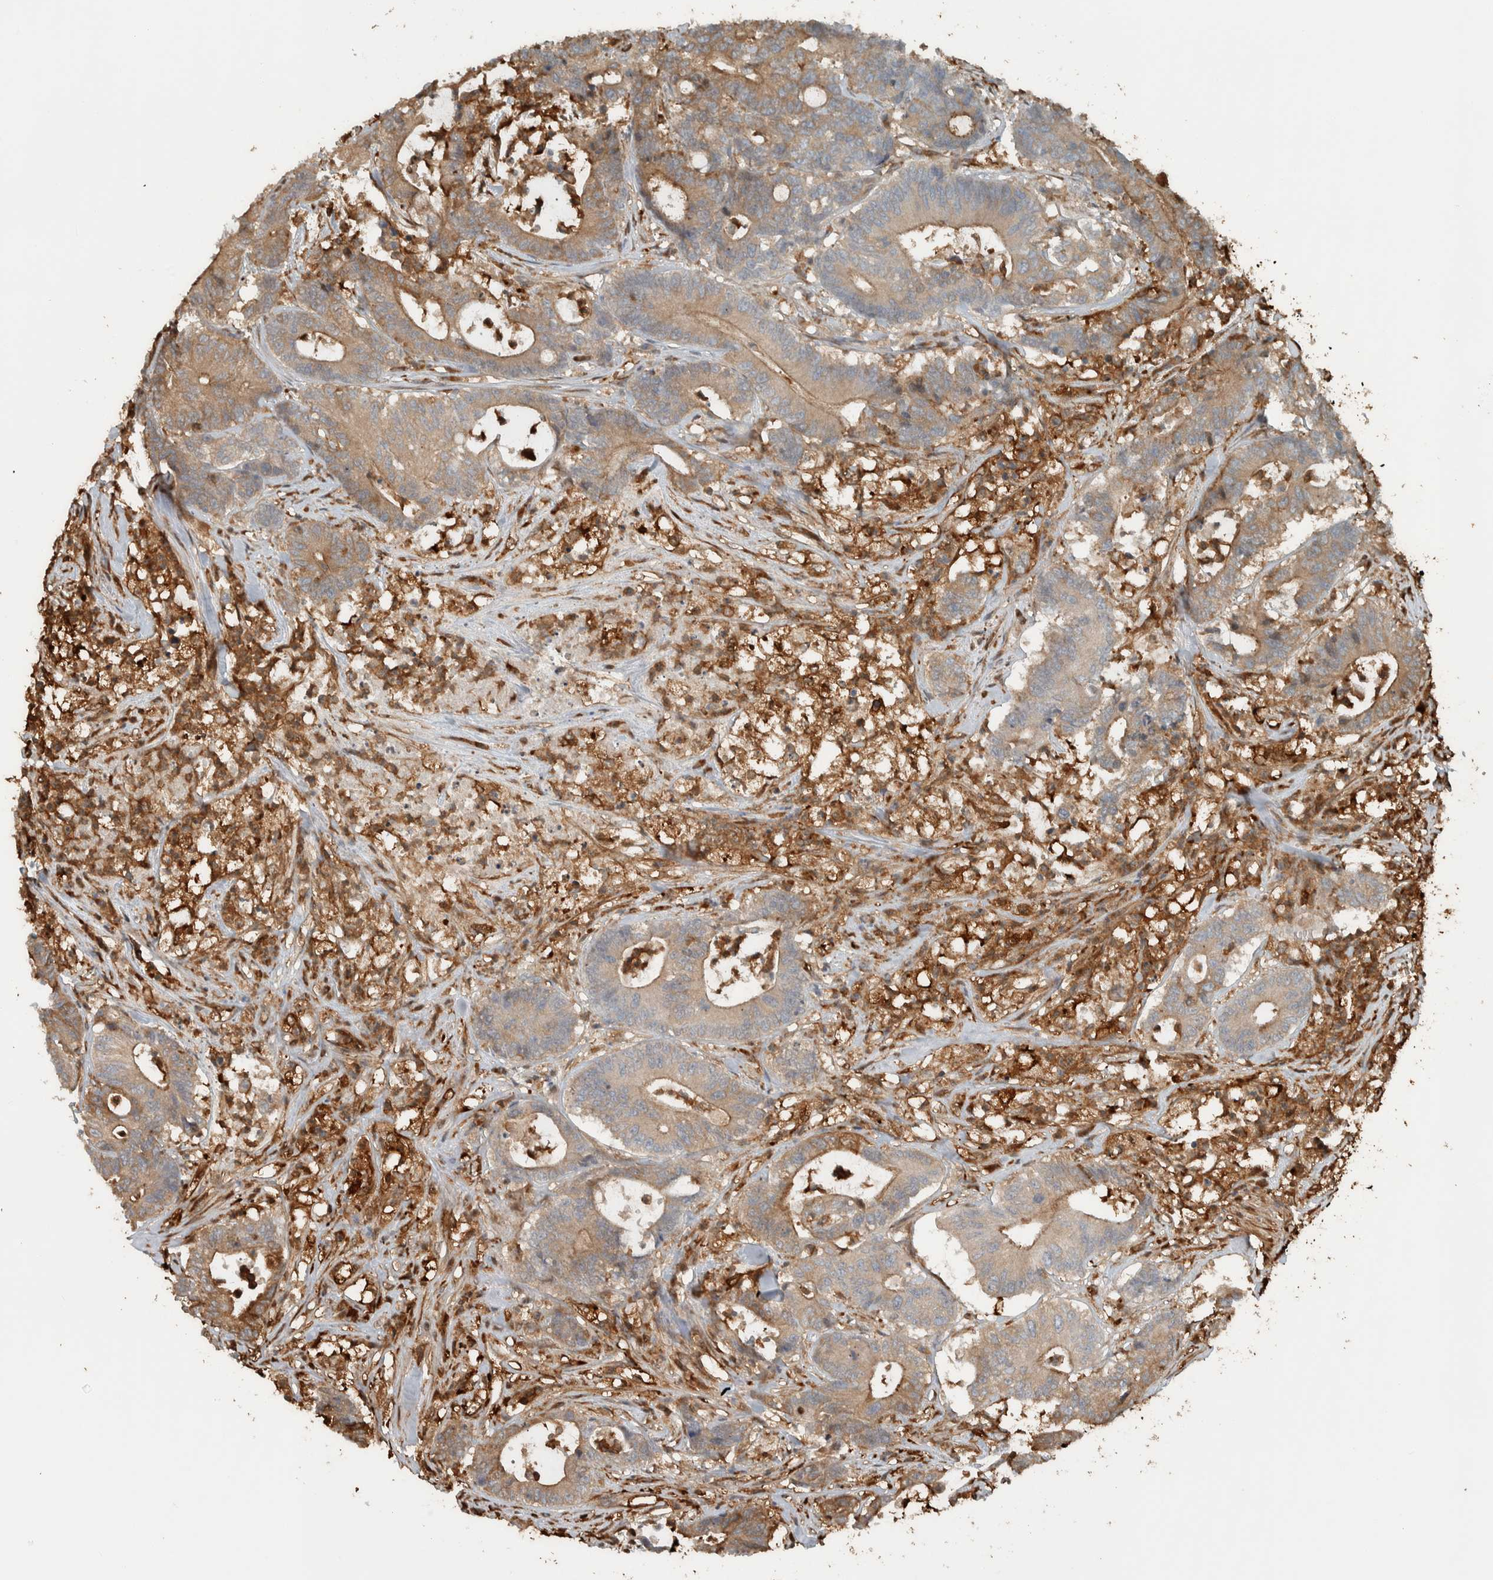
{"staining": {"intensity": "moderate", "quantity": ">75%", "location": "cytoplasmic/membranous"}, "tissue": "colorectal cancer", "cell_type": "Tumor cells", "image_type": "cancer", "snomed": [{"axis": "morphology", "description": "Adenocarcinoma, NOS"}, {"axis": "topography", "description": "Colon"}], "caption": "This is an image of immunohistochemistry (IHC) staining of adenocarcinoma (colorectal), which shows moderate staining in the cytoplasmic/membranous of tumor cells.", "gene": "CNTROB", "patient": {"sex": "female", "age": 84}}